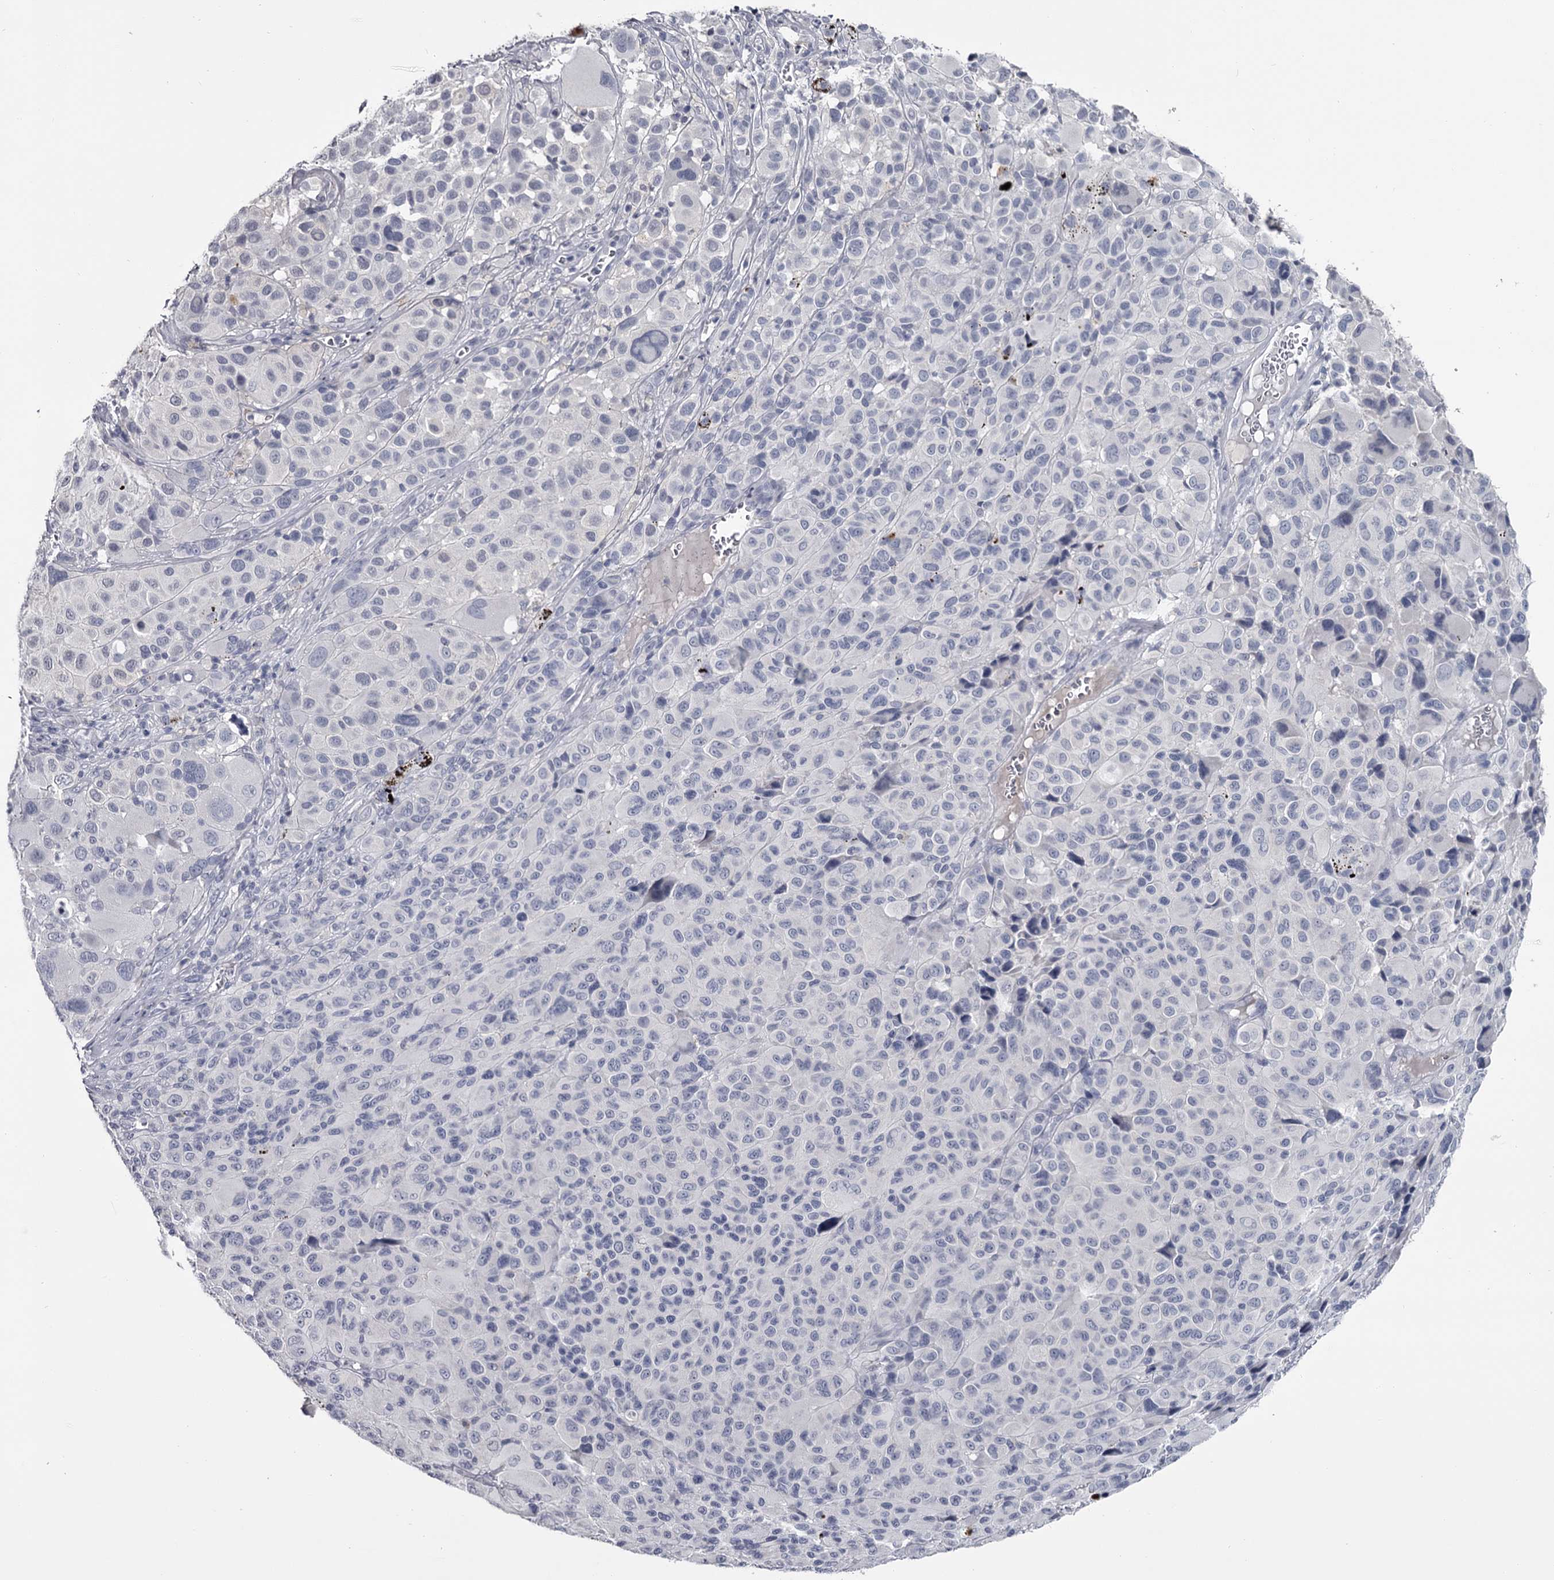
{"staining": {"intensity": "negative", "quantity": "none", "location": "none"}, "tissue": "melanoma", "cell_type": "Tumor cells", "image_type": "cancer", "snomed": [{"axis": "morphology", "description": "Malignant melanoma, NOS"}, {"axis": "topography", "description": "Skin of trunk"}], "caption": "High magnification brightfield microscopy of malignant melanoma stained with DAB (3,3'-diaminobenzidine) (brown) and counterstained with hematoxylin (blue): tumor cells show no significant positivity.", "gene": "DAO", "patient": {"sex": "male", "age": 71}}